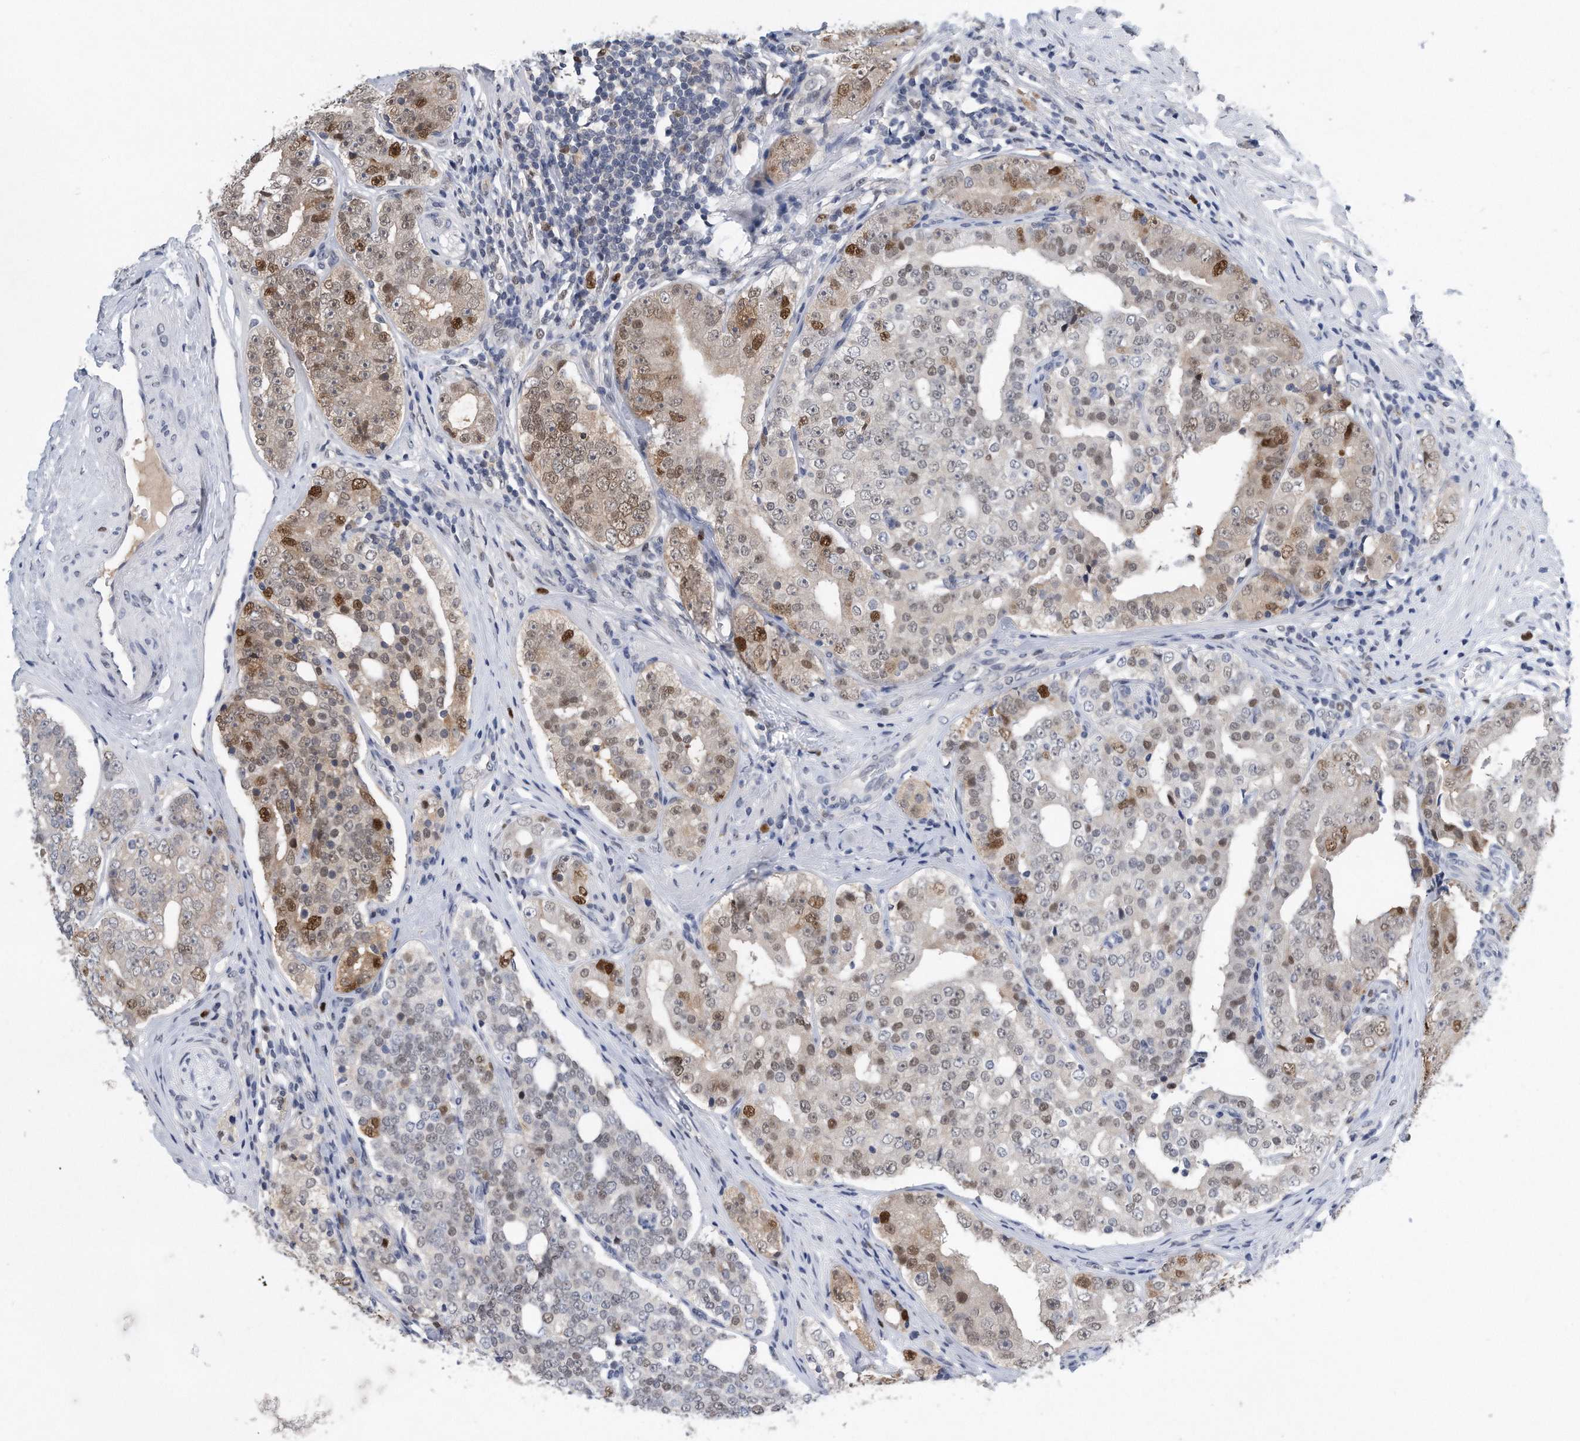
{"staining": {"intensity": "strong", "quantity": "<25%", "location": "nuclear"}, "tissue": "prostate cancer", "cell_type": "Tumor cells", "image_type": "cancer", "snomed": [{"axis": "morphology", "description": "Adenocarcinoma, High grade"}, {"axis": "topography", "description": "Prostate"}], "caption": "A brown stain shows strong nuclear expression of a protein in prostate cancer (adenocarcinoma (high-grade)) tumor cells. (IHC, brightfield microscopy, high magnification).", "gene": "PCNA", "patient": {"sex": "male", "age": 56}}